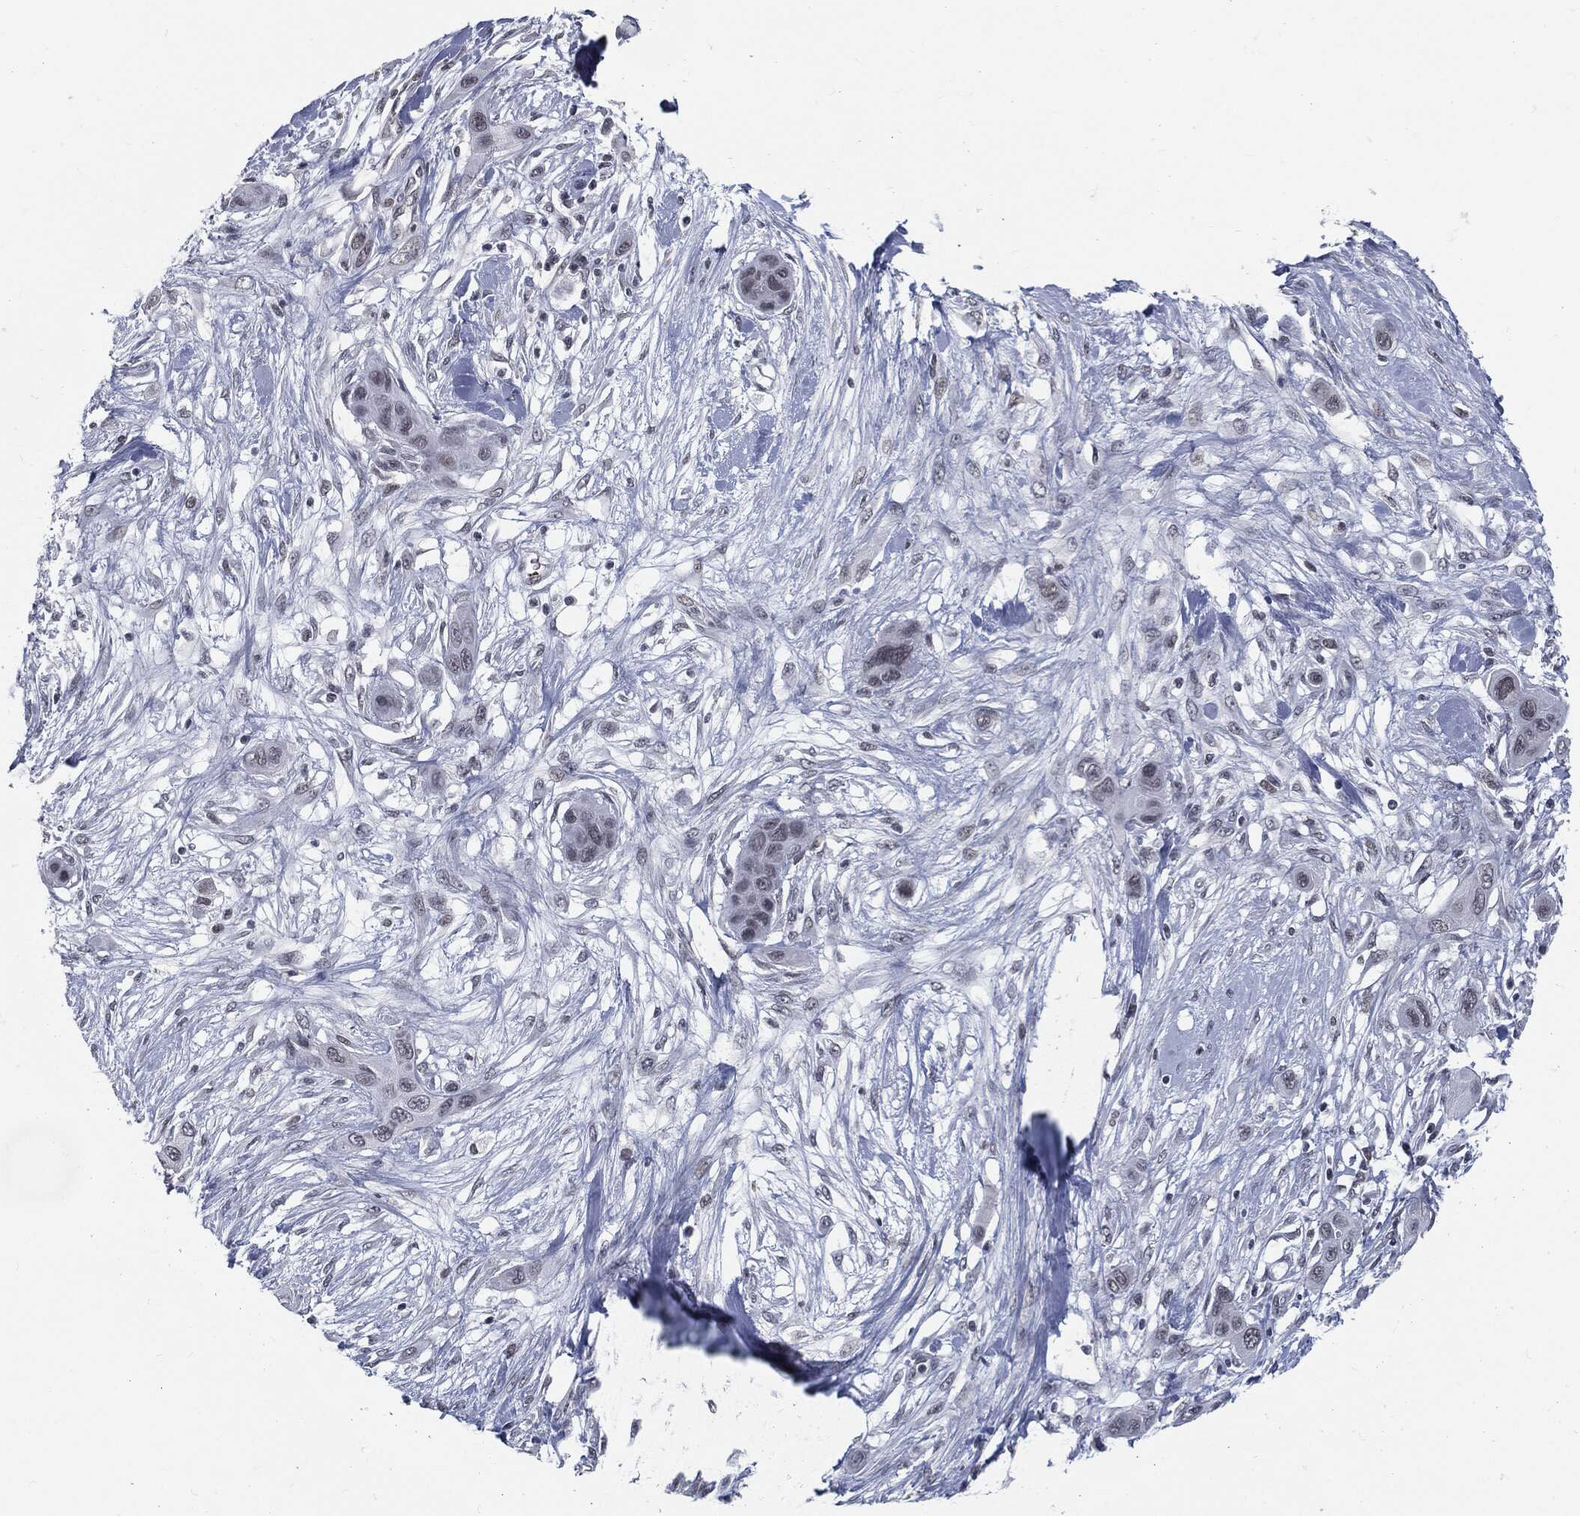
{"staining": {"intensity": "negative", "quantity": "none", "location": "none"}, "tissue": "skin cancer", "cell_type": "Tumor cells", "image_type": "cancer", "snomed": [{"axis": "morphology", "description": "Squamous cell carcinoma, NOS"}, {"axis": "topography", "description": "Skin"}], "caption": "A histopathology image of squamous cell carcinoma (skin) stained for a protein demonstrates no brown staining in tumor cells.", "gene": "ANXA1", "patient": {"sex": "male", "age": 79}}